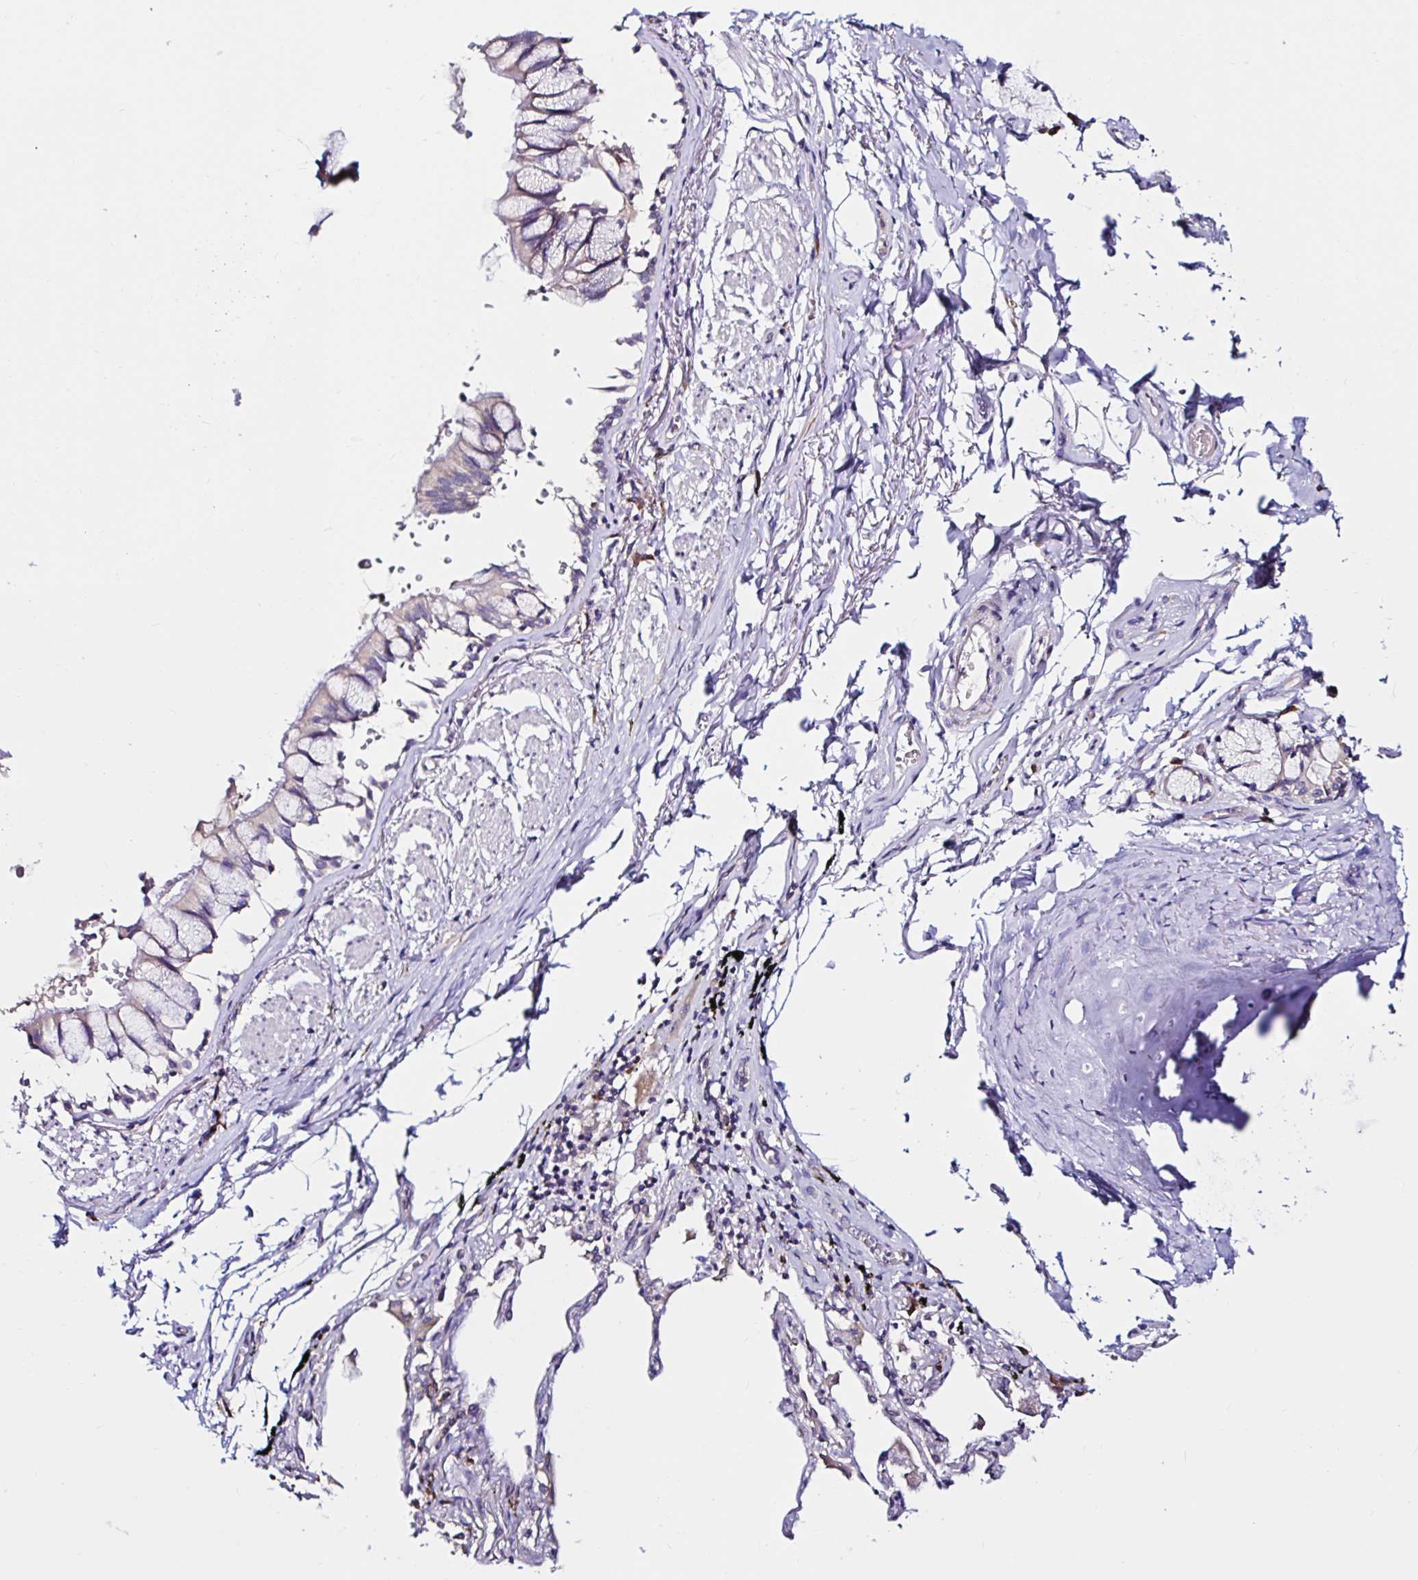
{"staining": {"intensity": "weak", "quantity": "<25%", "location": "cytoplasmic/membranous"}, "tissue": "bronchus", "cell_type": "Respiratory epithelial cells", "image_type": "normal", "snomed": [{"axis": "morphology", "description": "Normal tissue, NOS"}, {"axis": "topography", "description": "Bronchus"}], "caption": "High magnification brightfield microscopy of benign bronchus stained with DAB (brown) and counterstained with hematoxylin (blue): respiratory epithelial cells show no significant positivity. (Brightfield microscopy of DAB immunohistochemistry at high magnification).", "gene": "VSIG2", "patient": {"sex": "male", "age": 70}}